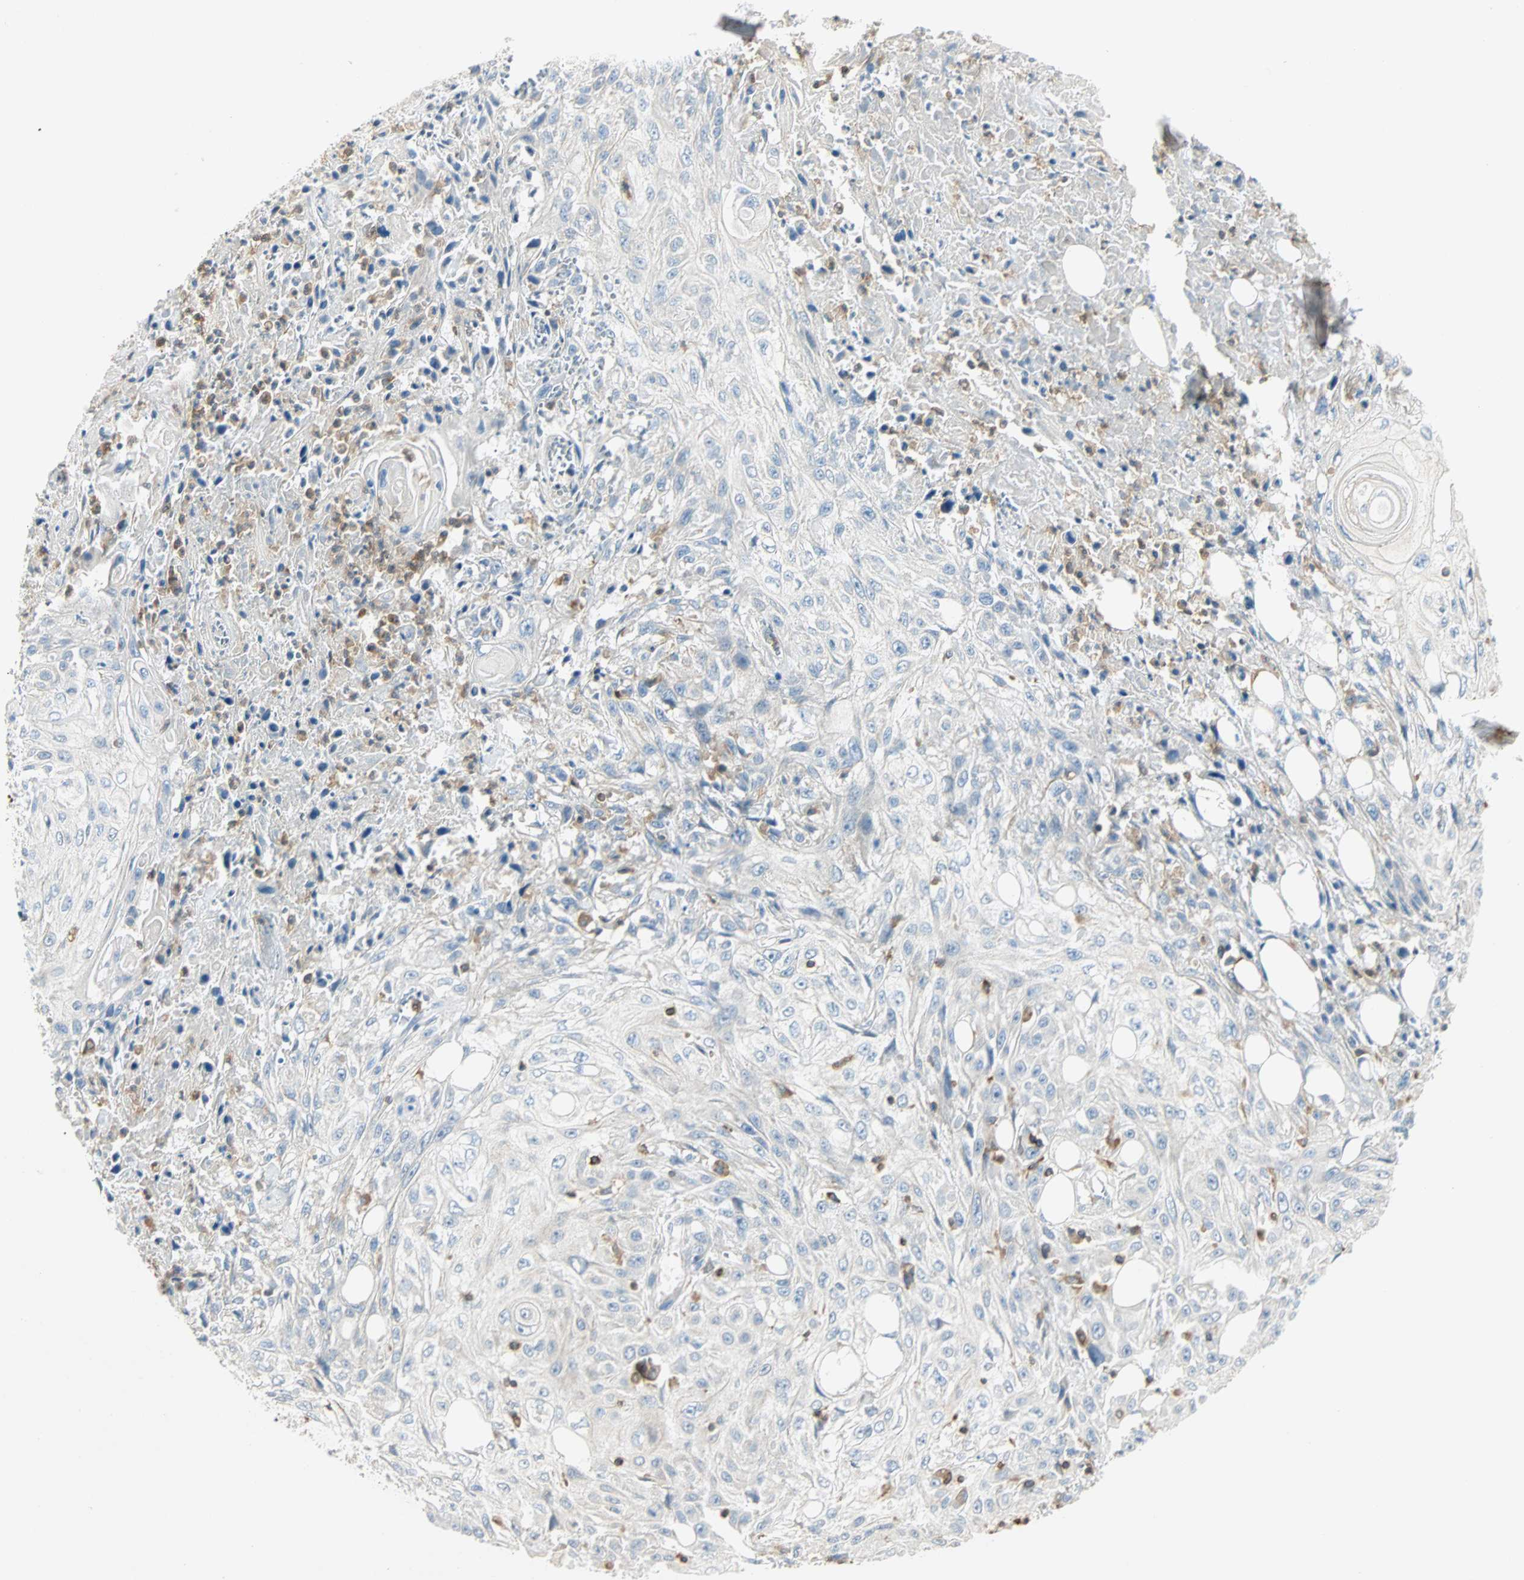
{"staining": {"intensity": "negative", "quantity": "none", "location": "none"}, "tissue": "skin cancer", "cell_type": "Tumor cells", "image_type": "cancer", "snomed": [{"axis": "morphology", "description": "Squamous cell carcinoma, NOS"}, {"axis": "morphology", "description": "Squamous cell carcinoma, metastatic, NOS"}, {"axis": "topography", "description": "Skin"}, {"axis": "topography", "description": "Lymph node"}], "caption": "The histopathology image demonstrates no staining of tumor cells in skin cancer.", "gene": "FMNL1", "patient": {"sex": "male", "age": 75}}